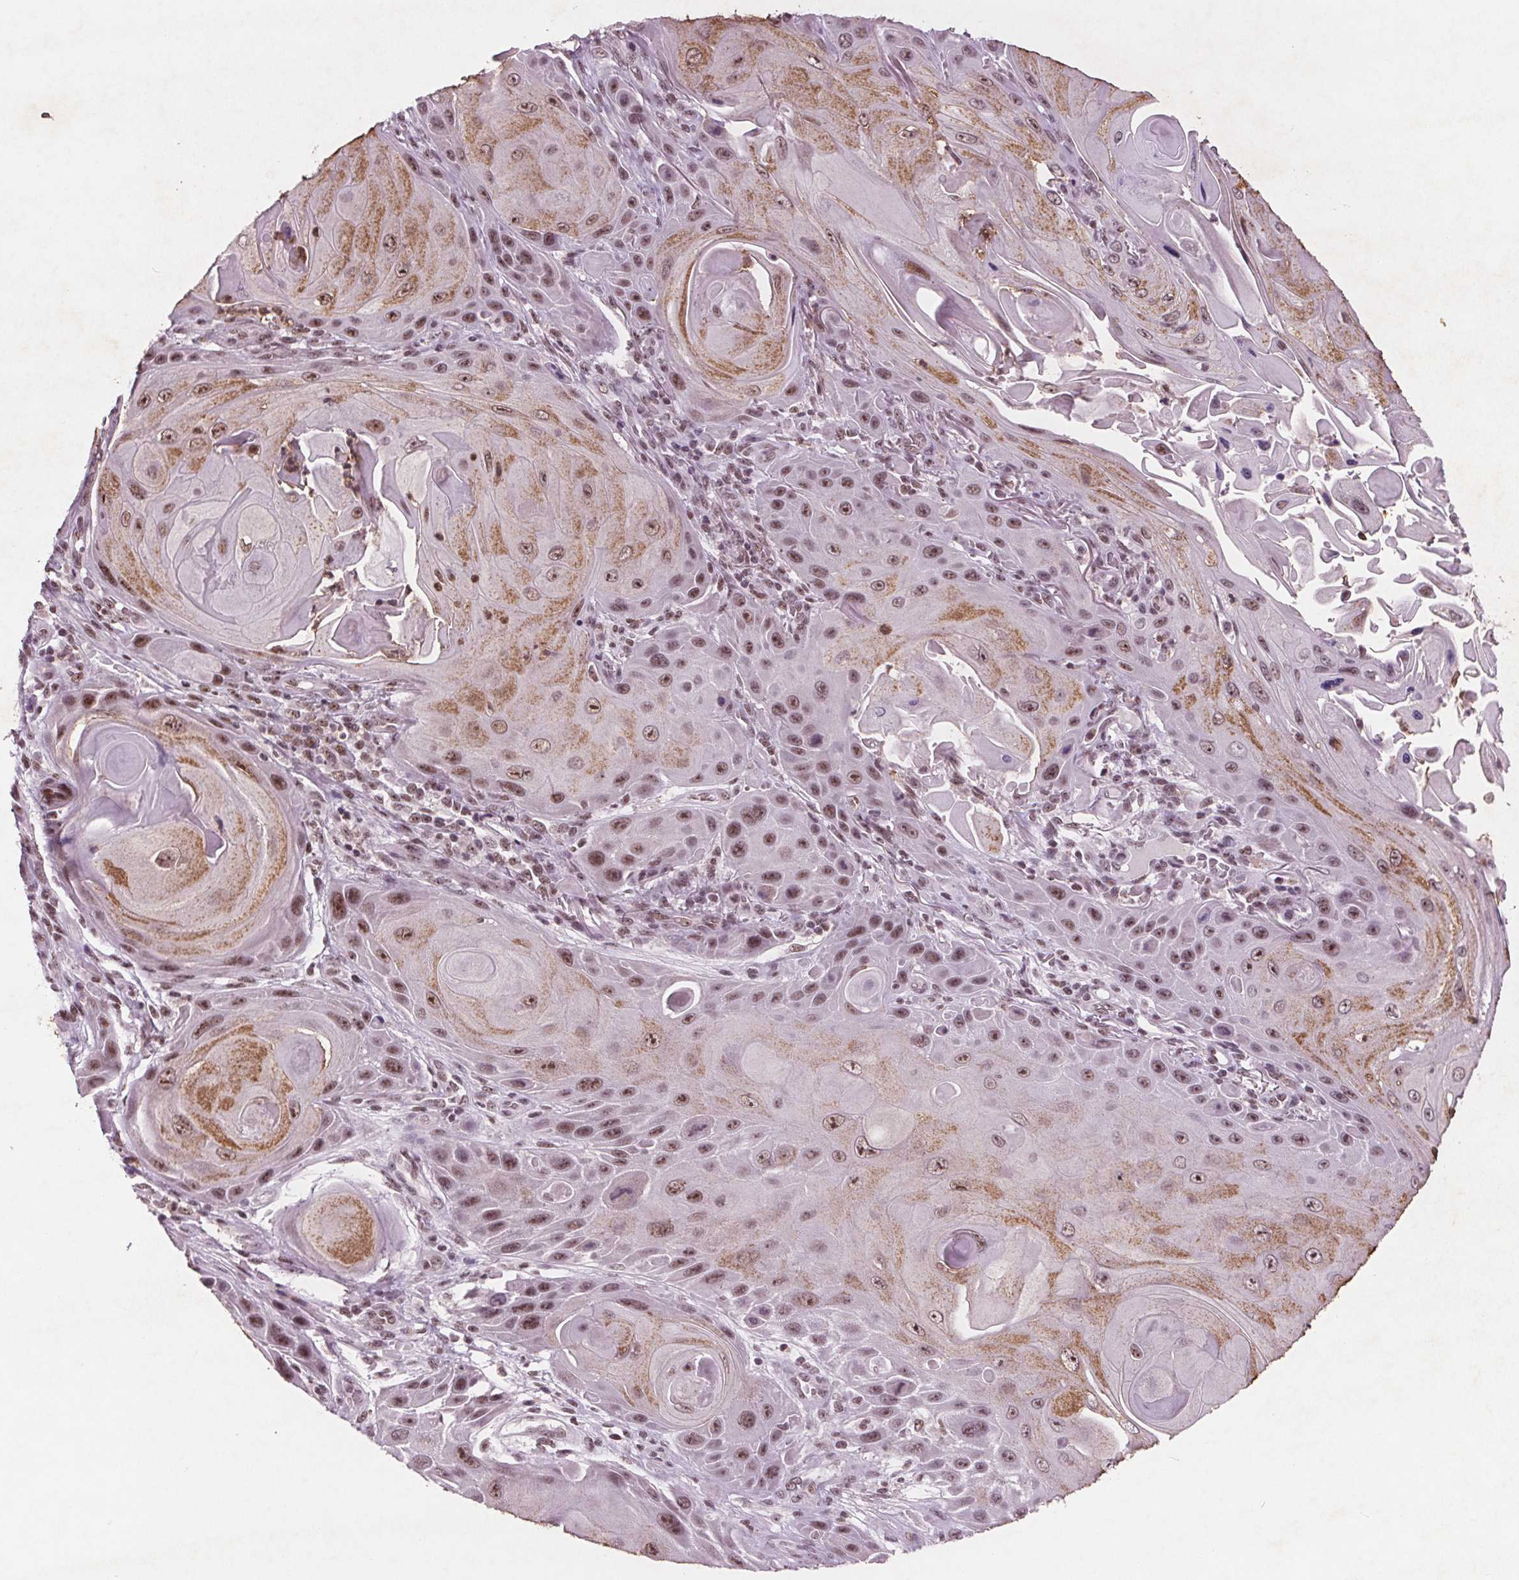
{"staining": {"intensity": "moderate", "quantity": ">75%", "location": "nuclear"}, "tissue": "skin cancer", "cell_type": "Tumor cells", "image_type": "cancer", "snomed": [{"axis": "morphology", "description": "Squamous cell carcinoma, NOS"}, {"axis": "topography", "description": "Skin"}], "caption": "Skin squamous cell carcinoma stained with a protein marker shows moderate staining in tumor cells.", "gene": "RPS6KA2", "patient": {"sex": "female", "age": 94}}